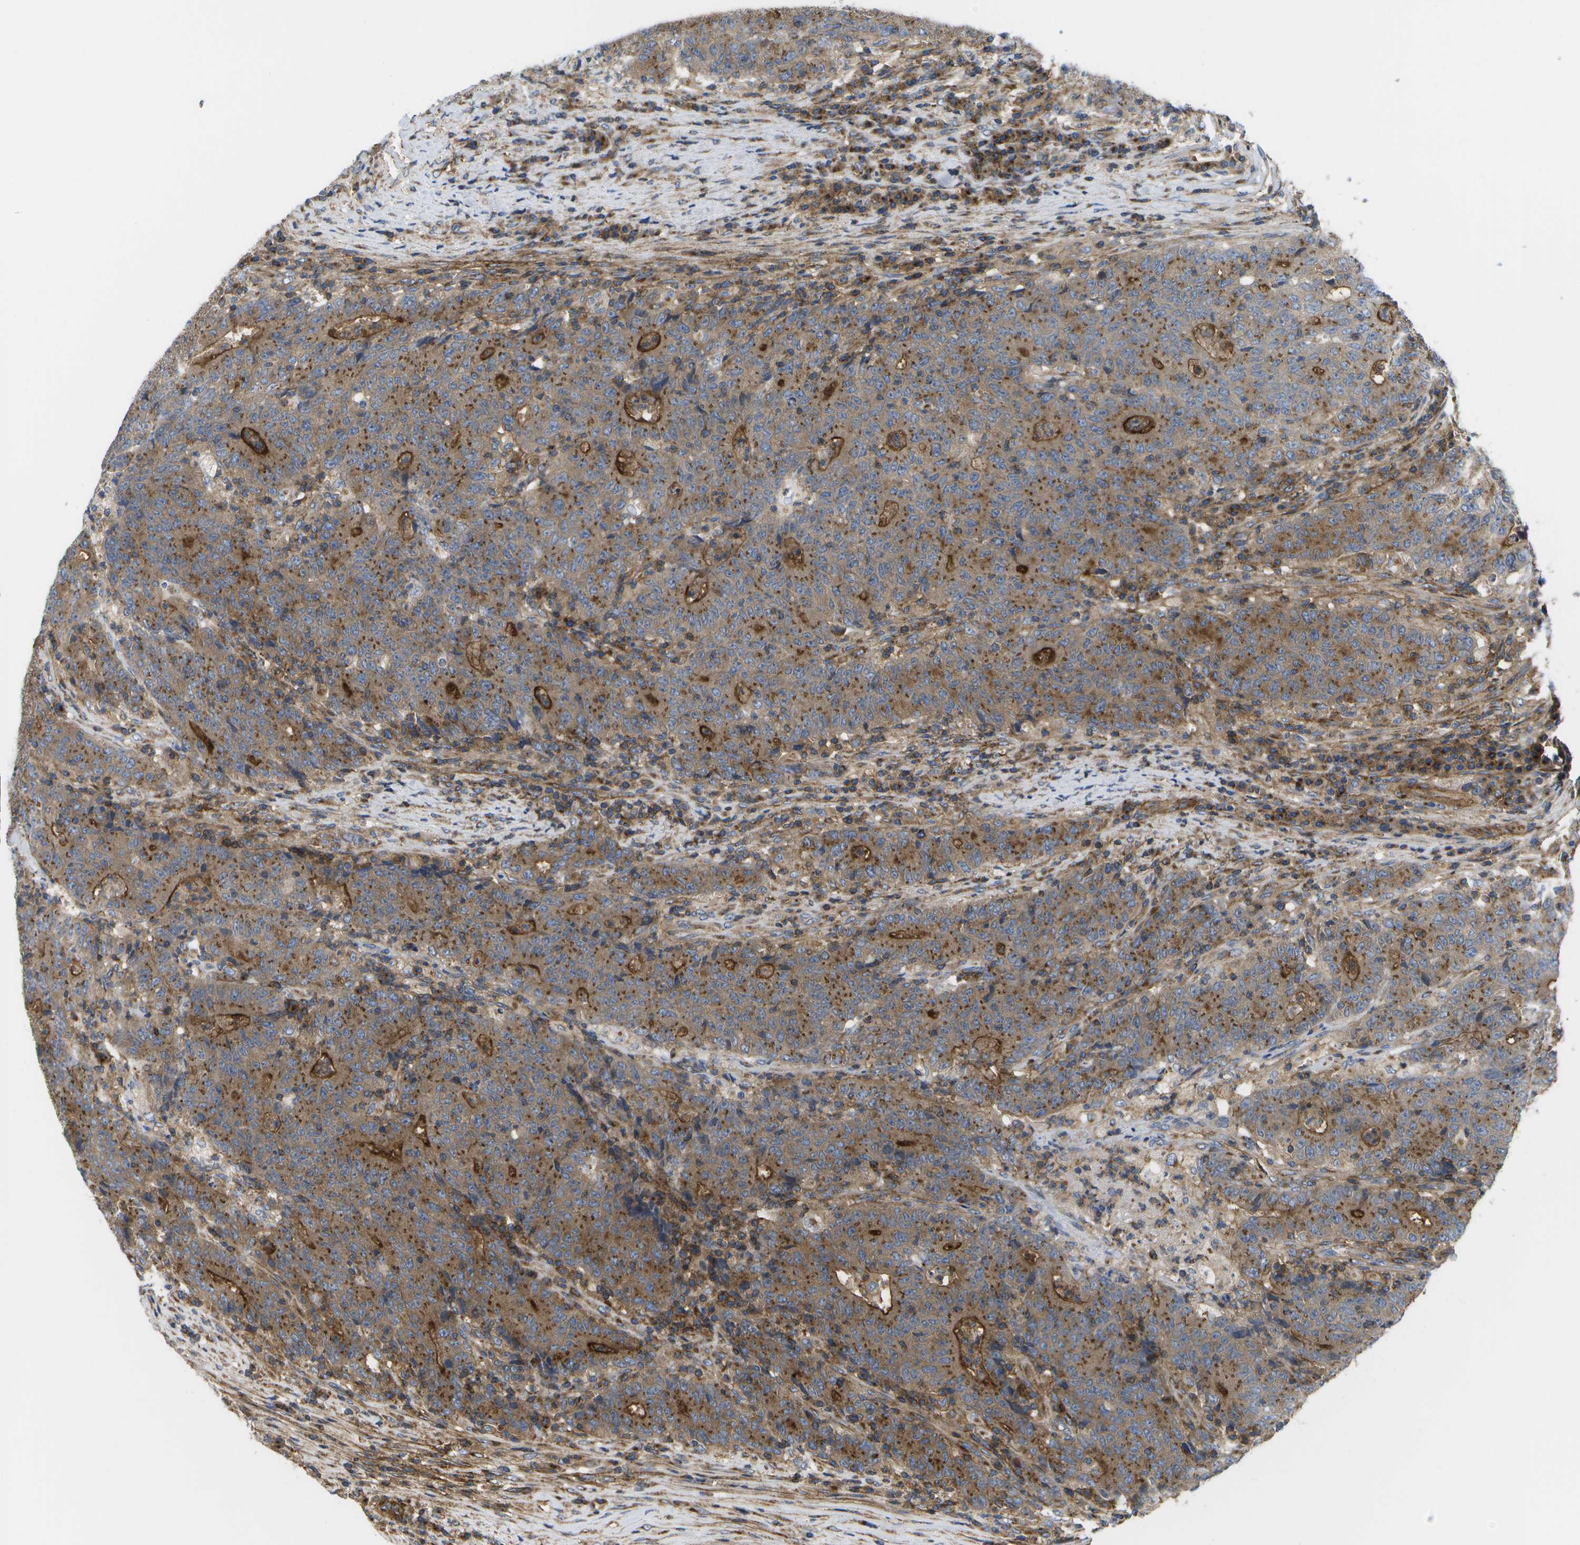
{"staining": {"intensity": "strong", "quantity": ">75%", "location": "cytoplasmic/membranous"}, "tissue": "colorectal cancer", "cell_type": "Tumor cells", "image_type": "cancer", "snomed": [{"axis": "morphology", "description": "Normal tissue, NOS"}, {"axis": "morphology", "description": "Adenocarcinoma, NOS"}, {"axis": "topography", "description": "Colon"}], "caption": "Colorectal cancer stained for a protein (brown) reveals strong cytoplasmic/membranous positive expression in about >75% of tumor cells.", "gene": "BST2", "patient": {"sex": "female", "age": 75}}